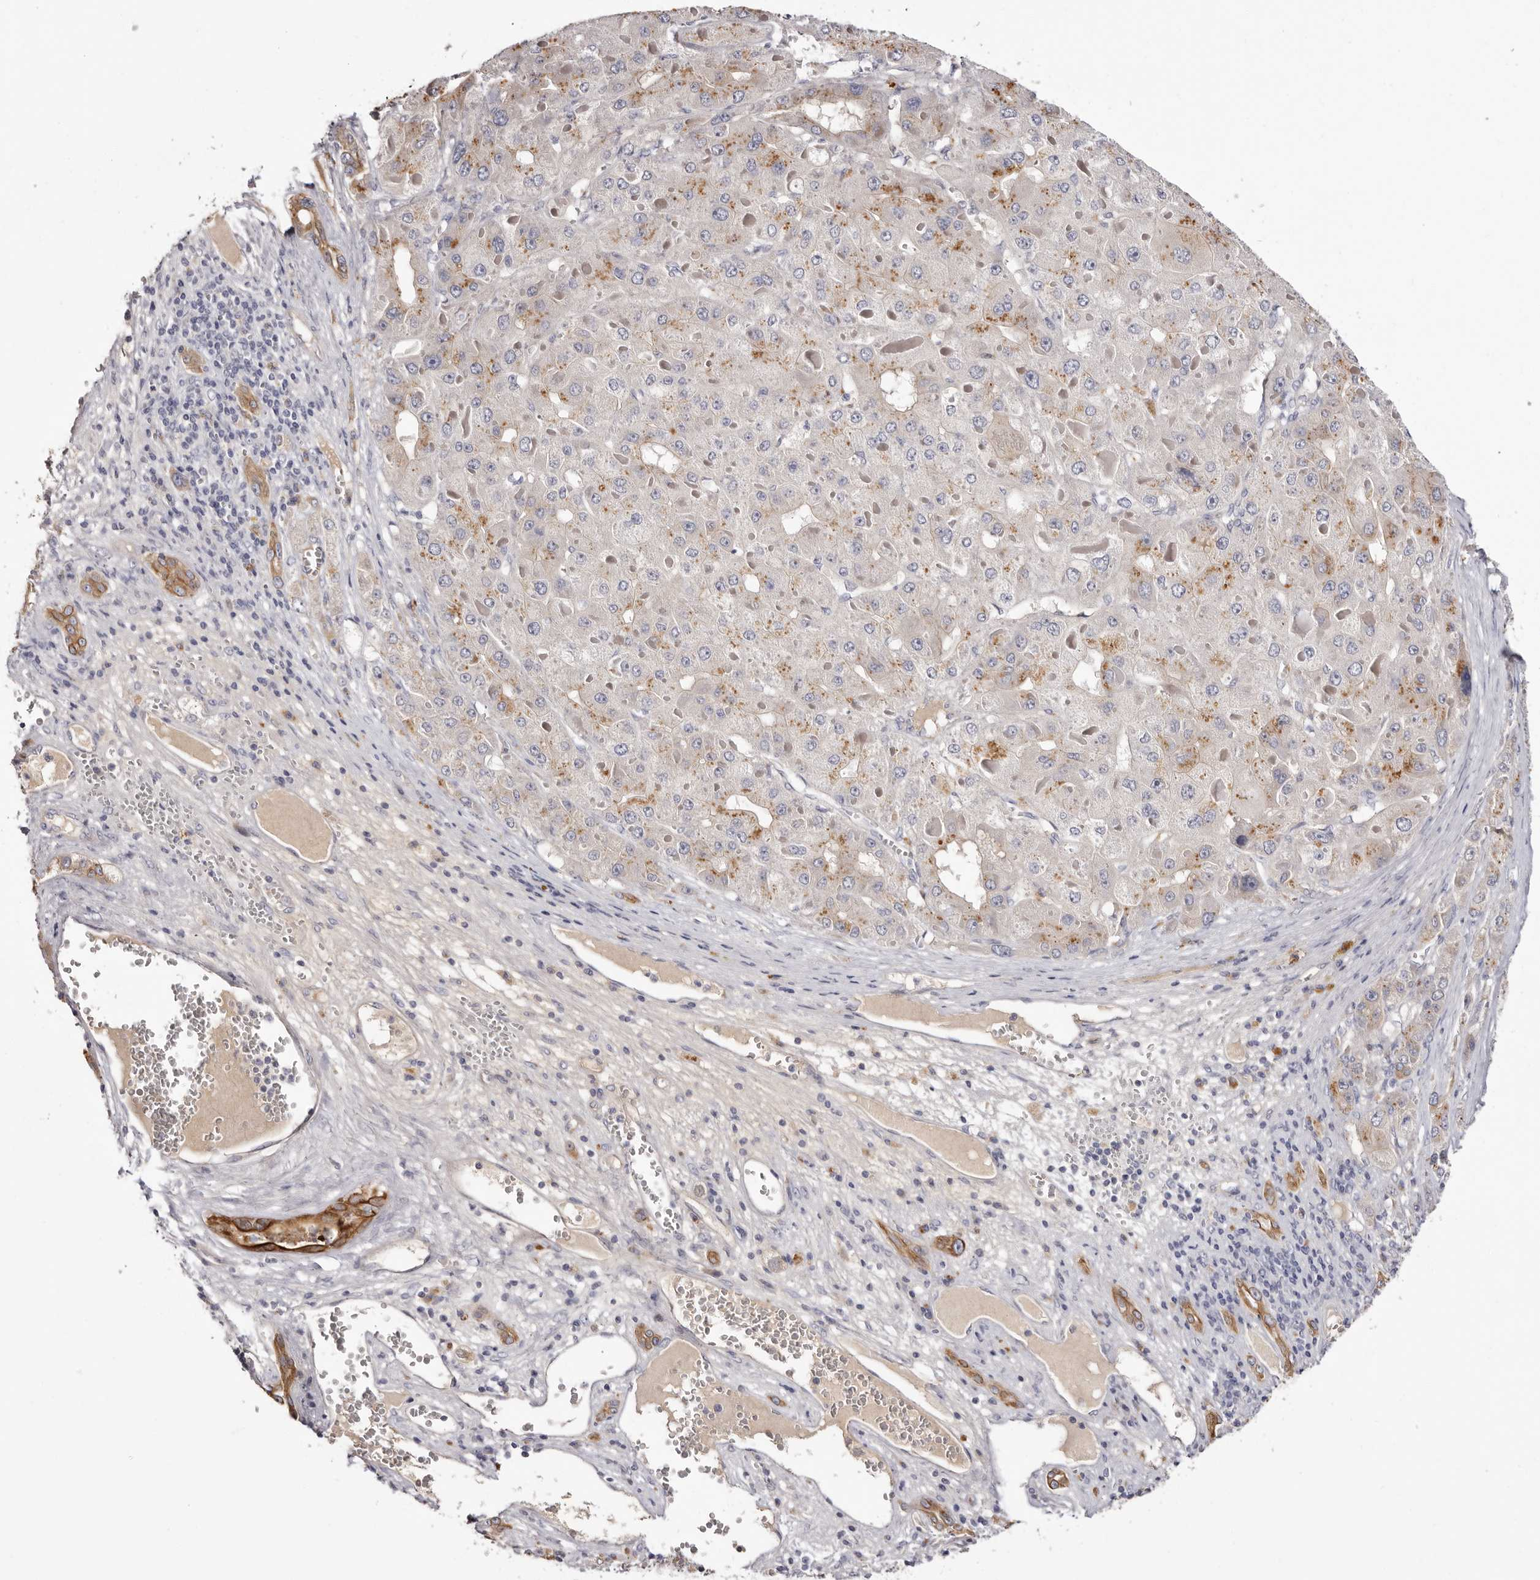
{"staining": {"intensity": "weak", "quantity": ">75%", "location": "cytoplasmic/membranous"}, "tissue": "liver cancer", "cell_type": "Tumor cells", "image_type": "cancer", "snomed": [{"axis": "morphology", "description": "Carcinoma, Hepatocellular, NOS"}, {"axis": "topography", "description": "Liver"}], "caption": "The image reveals a brown stain indicating the presence of a protein in the cytoplasmic/membranous of tumor cells in liver cancer.", "gene": "STK16", "patient": {"sex": "female", "age": 73}}